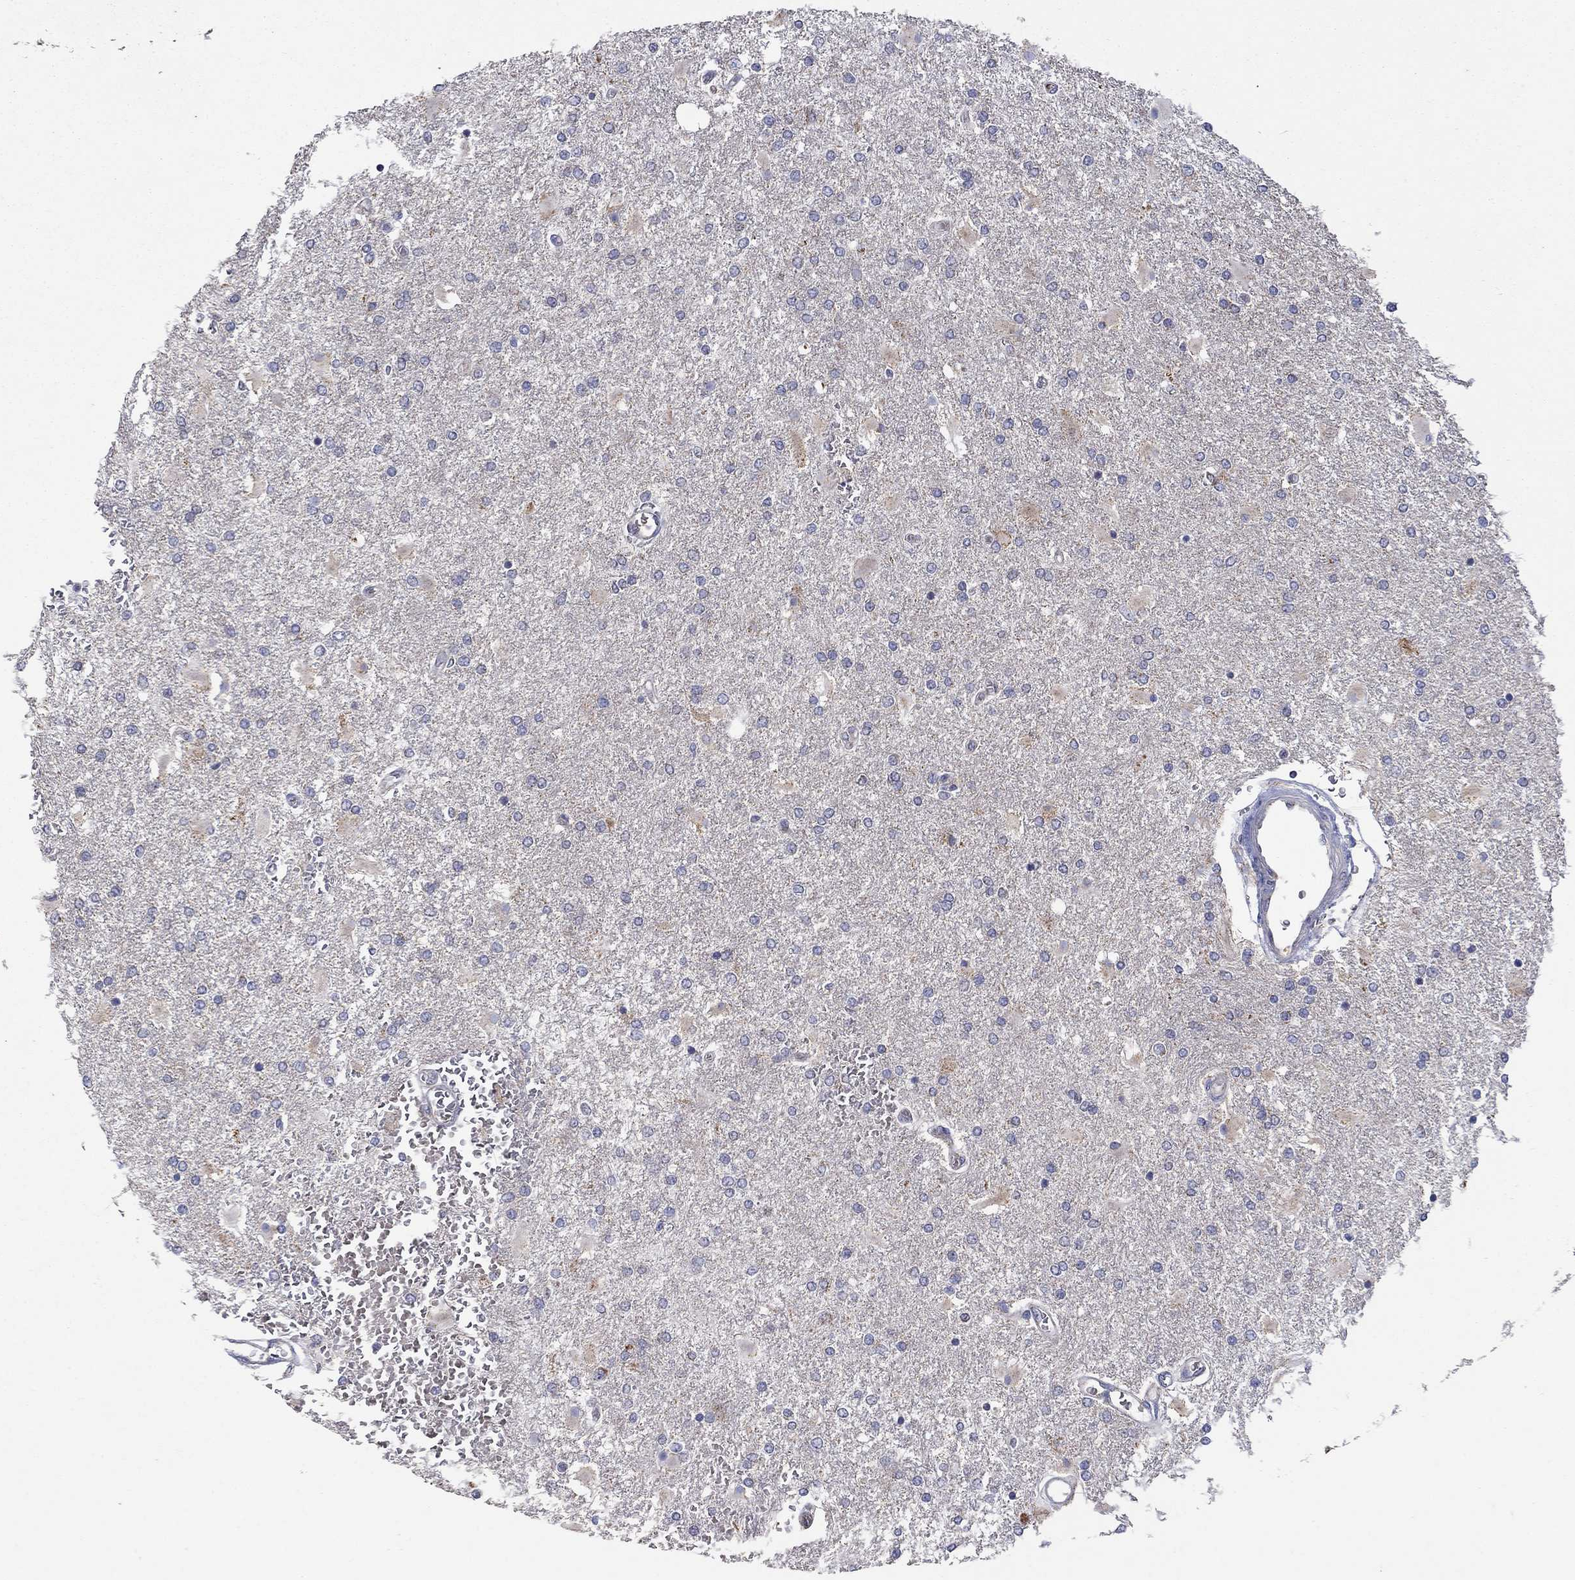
{"staining": {"intensity": "negative", "quantity": "none", "location": "none"}, "tissue": "glioma", "cell_type": "Tumor cells", "image_type": "cancer", "snomed": [{"axis": "morphology", "description": "Glioma, malignant, High grade"}, {"axis": "topography", "description": "Cerebral cortex"}], "caption": "This is an immunohistochemistry histopathology image of malignant high-grade glioma. There is no expression in tumor cells.", "gene": "HPS5", "patient": {"sex": "male", "age": 79}}